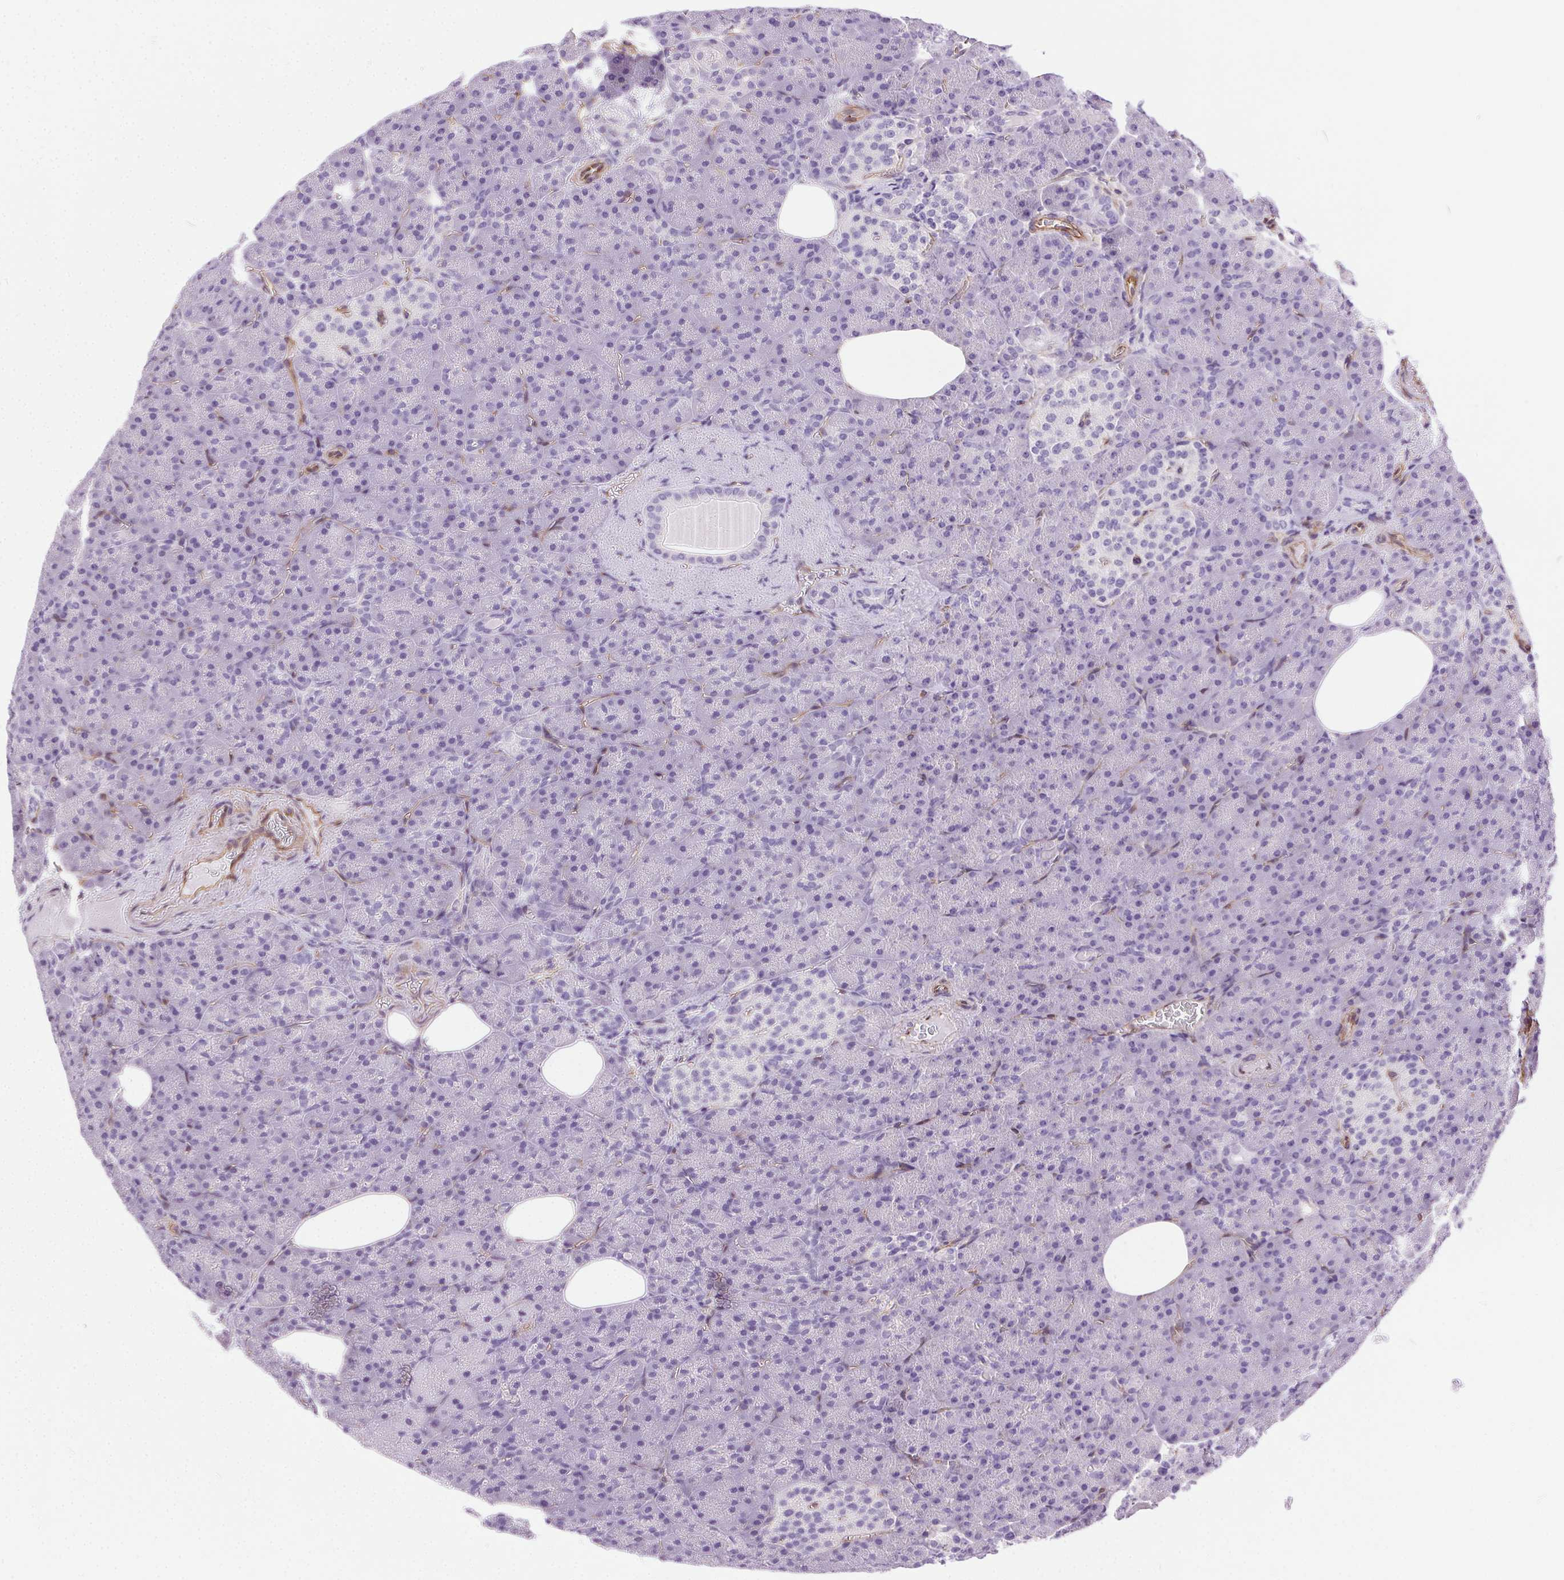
{"staining": {"intensity": "negative", "quantity": "none", "location": "none"}, "tissue": "pancreas", "cell_type": "Exocrine glandular cells", "image_type": "normal", "snomed": [{"axis": "morphology", "description": "Normal tissue, NOS"}, {"axis": "topography", "description": "Pancreas"}], "caption": "Immunohistochemistry (IHC) image of benign pancreas: pancreas stained with DAB (3,3'-diaminobenzidine) exhibits no significant protein expression in exocrine glandular cells.", "gene": "SHCBP1L", "patient": {"sex": "female", "age": 74}}